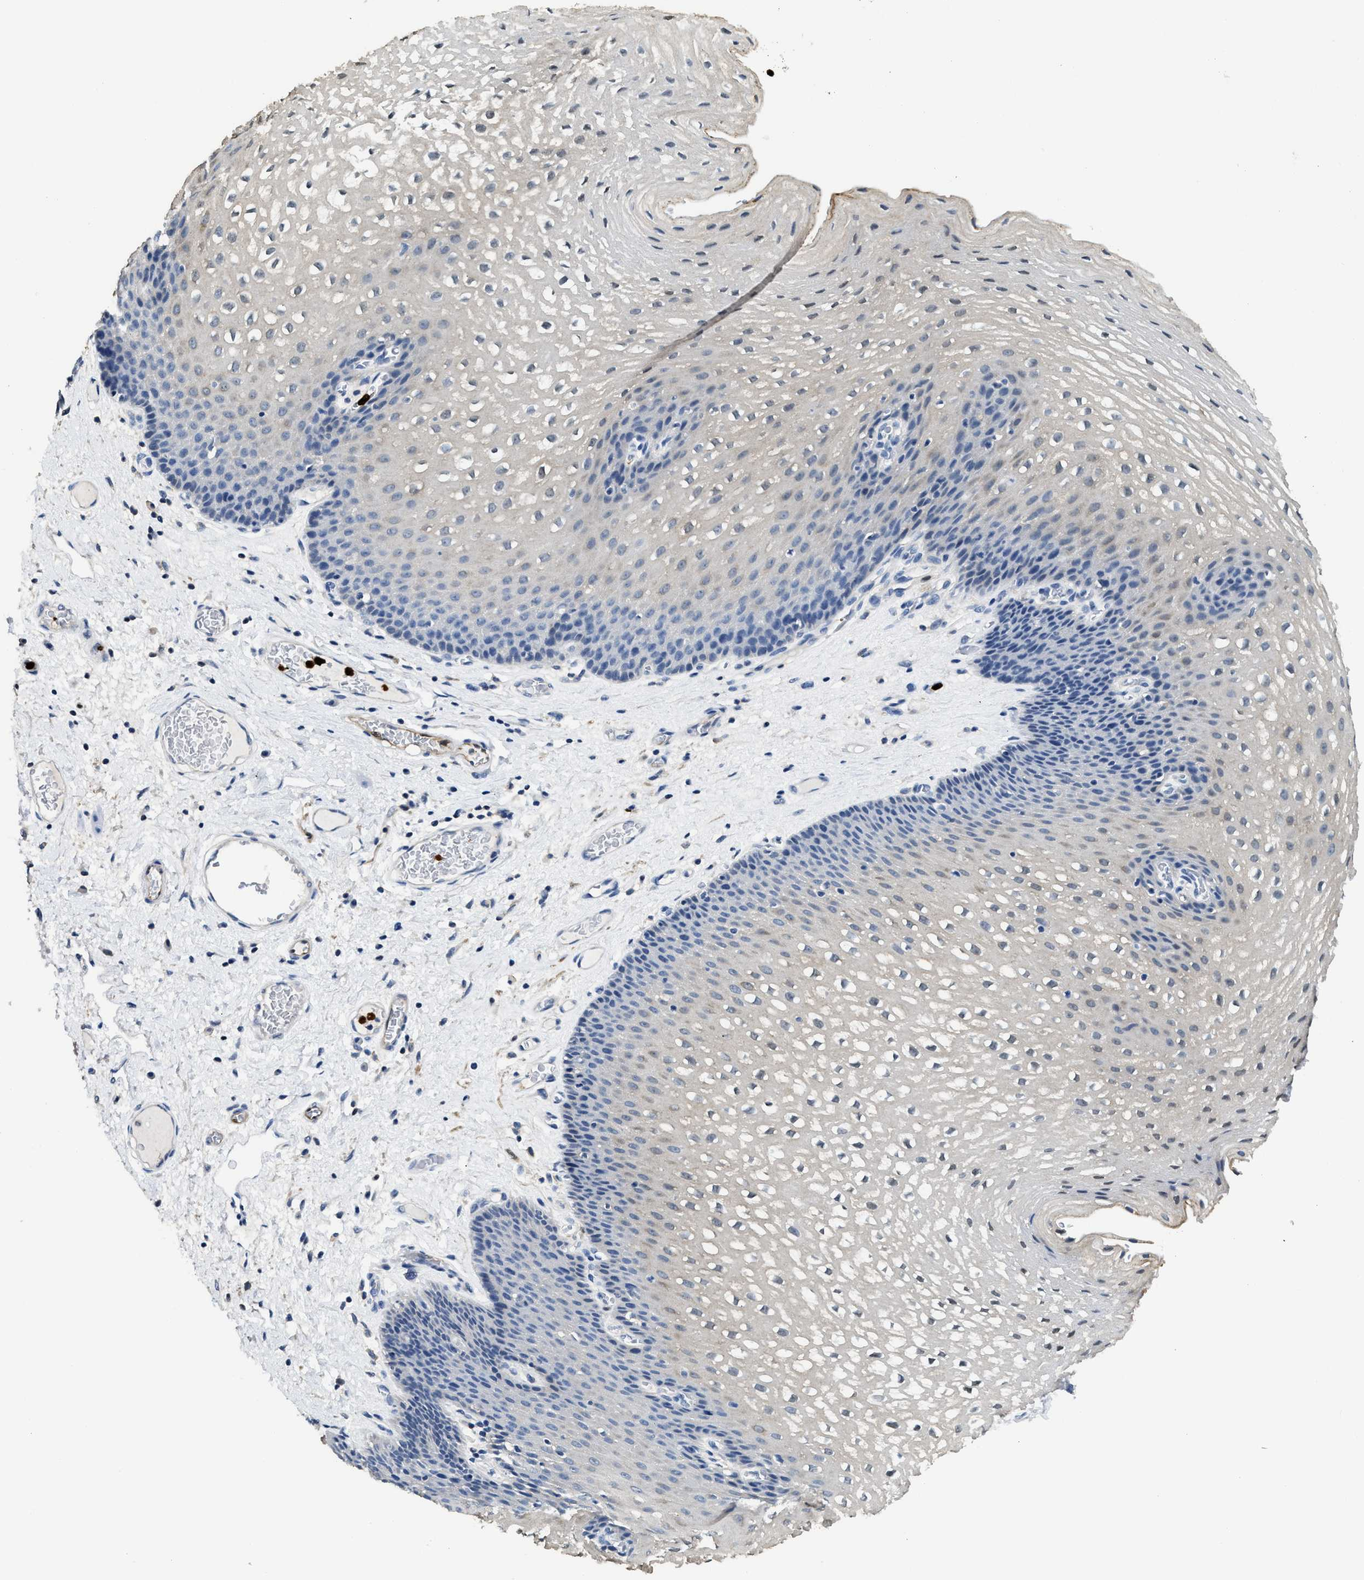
{"staining": {"intensity": "weak", "quantity": "<25%", "location": "nuclear"}, "tissue": "esophagus", "cell_type": "Squamous epithelial cells", "image_type": "normal", "snomed": [{"axis": "morphology", "description": "Normal tissue, NOS"}, {"axis": "topography", "description": "Esophagus"}], "caption": "The photomicrograph reveals no significant positivity in squamous epithelial cells of esophagus. (DAB (3,3'-diaminobenzidine) immunohistochemistry, high magnification).", "gene": "ANXA3", "patient": {"sex": "male", "age": 48}}